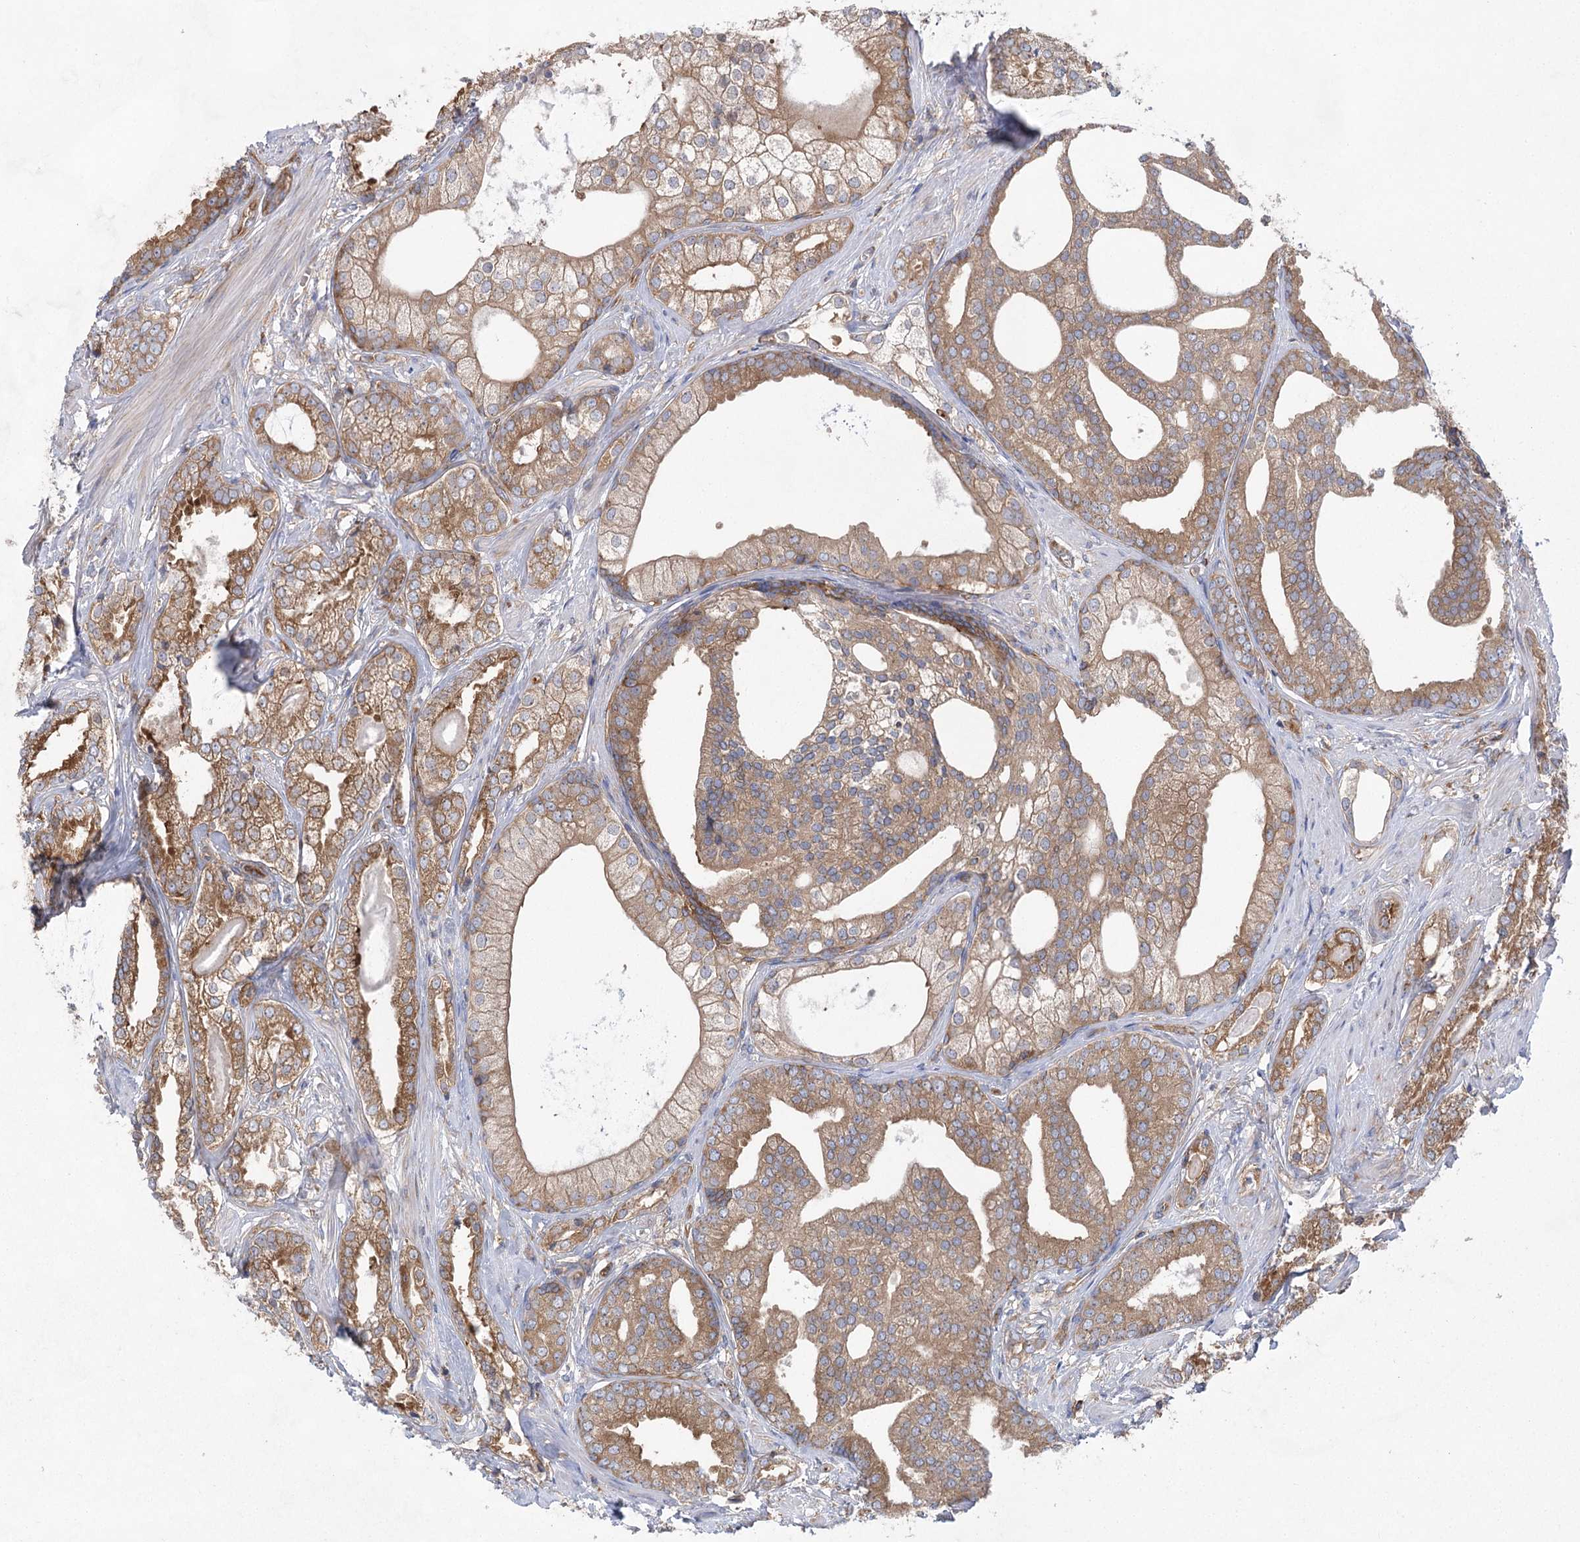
{"staining": {"intensity": "moderate", "quantity": ">75%", "location": "cytoplasmic/membranous"}, "tissue": "prostate cancer", "cell_type": "Tumor cells", "image_type": "cancer", "snomed": [{"axis": "morphology", "description": "Adenocarcinoma, High grade"}, {"axis": "topography", "description": "Prostate"}], "caption": "High-grade adenocarcinoma (prostate) stained with a brown dye demonstrates moderate cytoplasmic/membranous positive expression in approximately >75% of tumor cells.", "gene": "EIF3A", "patient": {"sex": "male", "age": 60}}